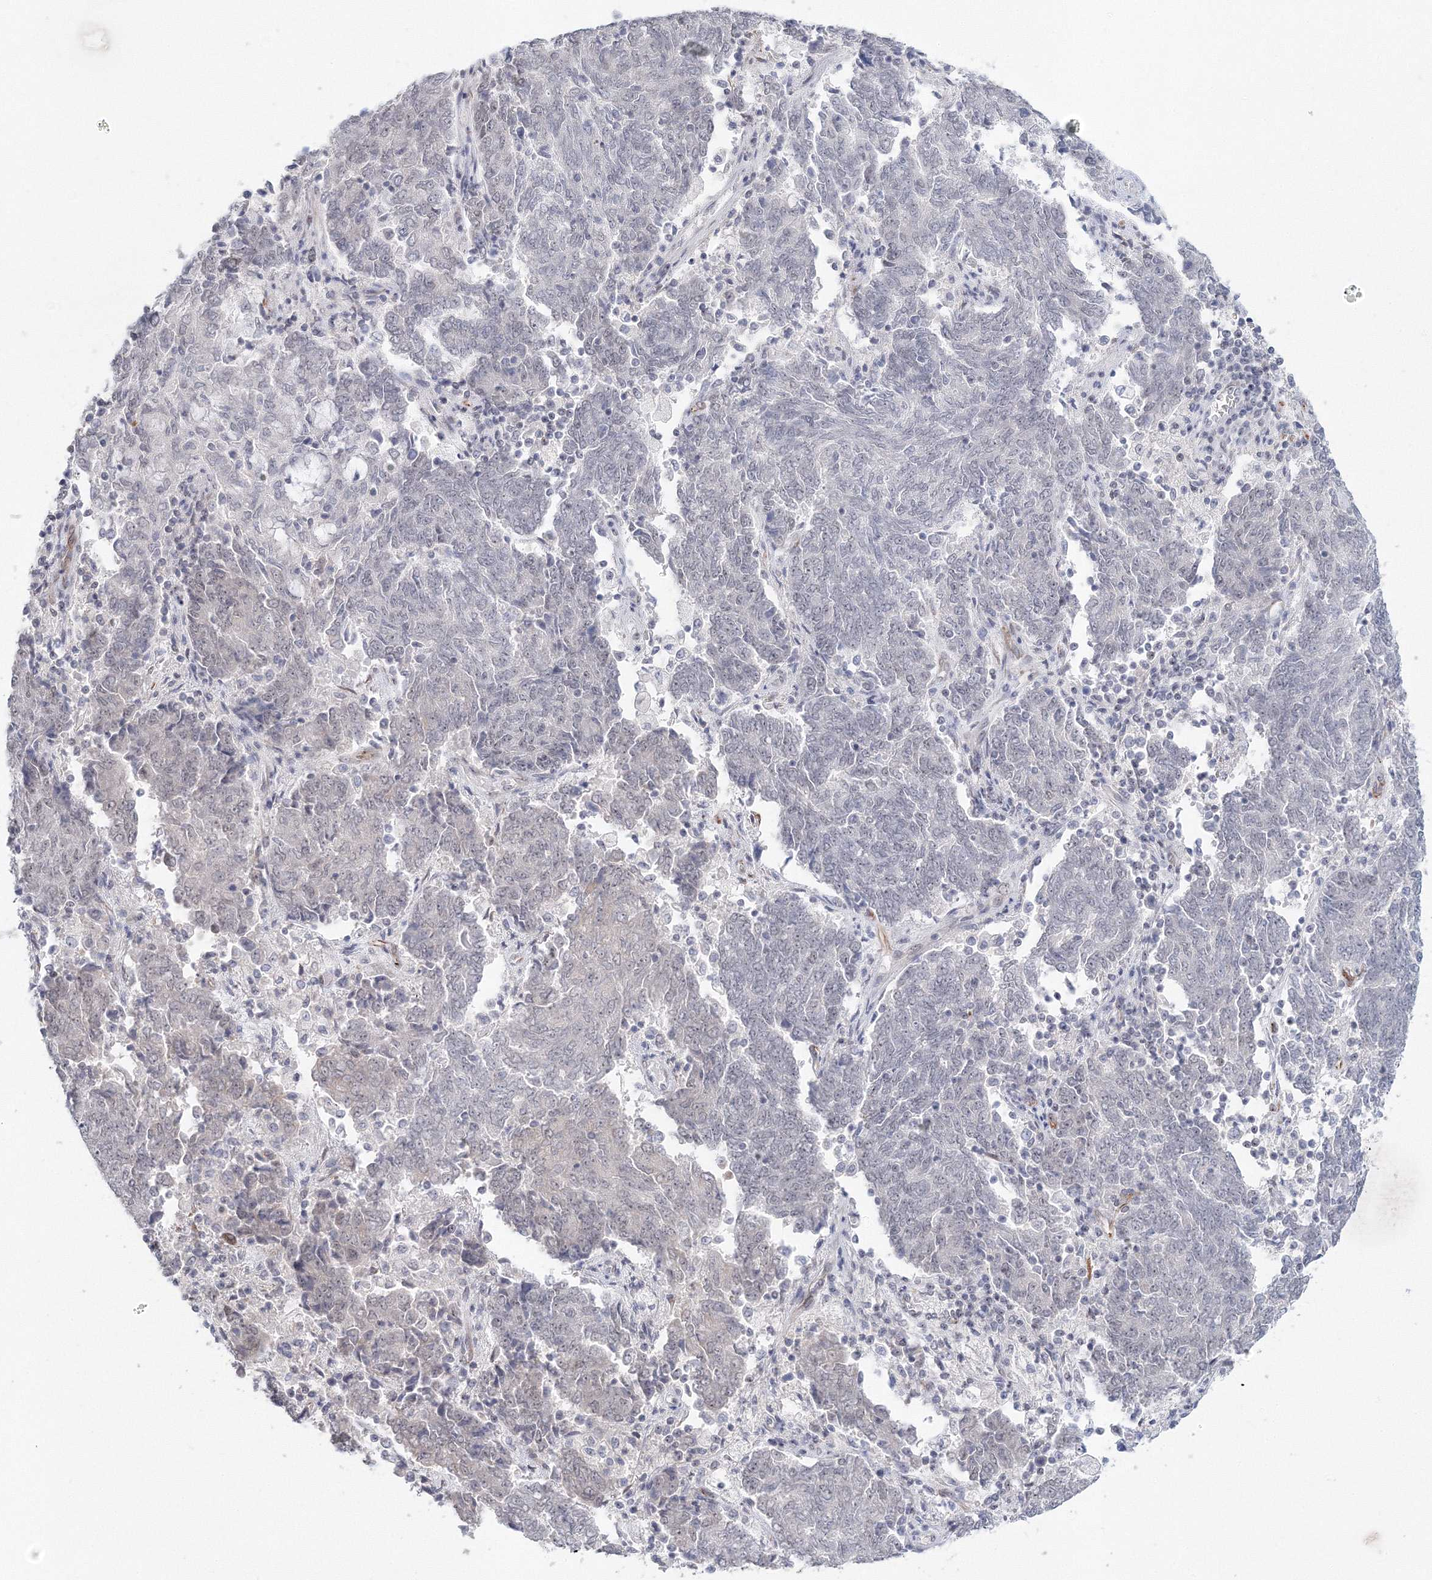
{"staining": {"intensity": "negative", "quantity": "none", "location": "none"}, "tissue": "endometrial cancer", "cell_type": "Tumor cells", "image_type": "cancer", "snomed": [{"axis": "morphology", "description": "Adenocarcinoma, NOS"}, {"axis": "topography", "description": "Endometrium"}], "caption": "A micrograph of endometrial adenocarcinoma stained for a protein demonstrates no brown staining in tumor cells. The staining was performed using DAB to visualize the protein expression in brown, while the nuclei were stained in blue with hematoxylin (Magnification: 20x).", "gene": "SIRT7", "patient": {"sex": "female", "age": 80}}